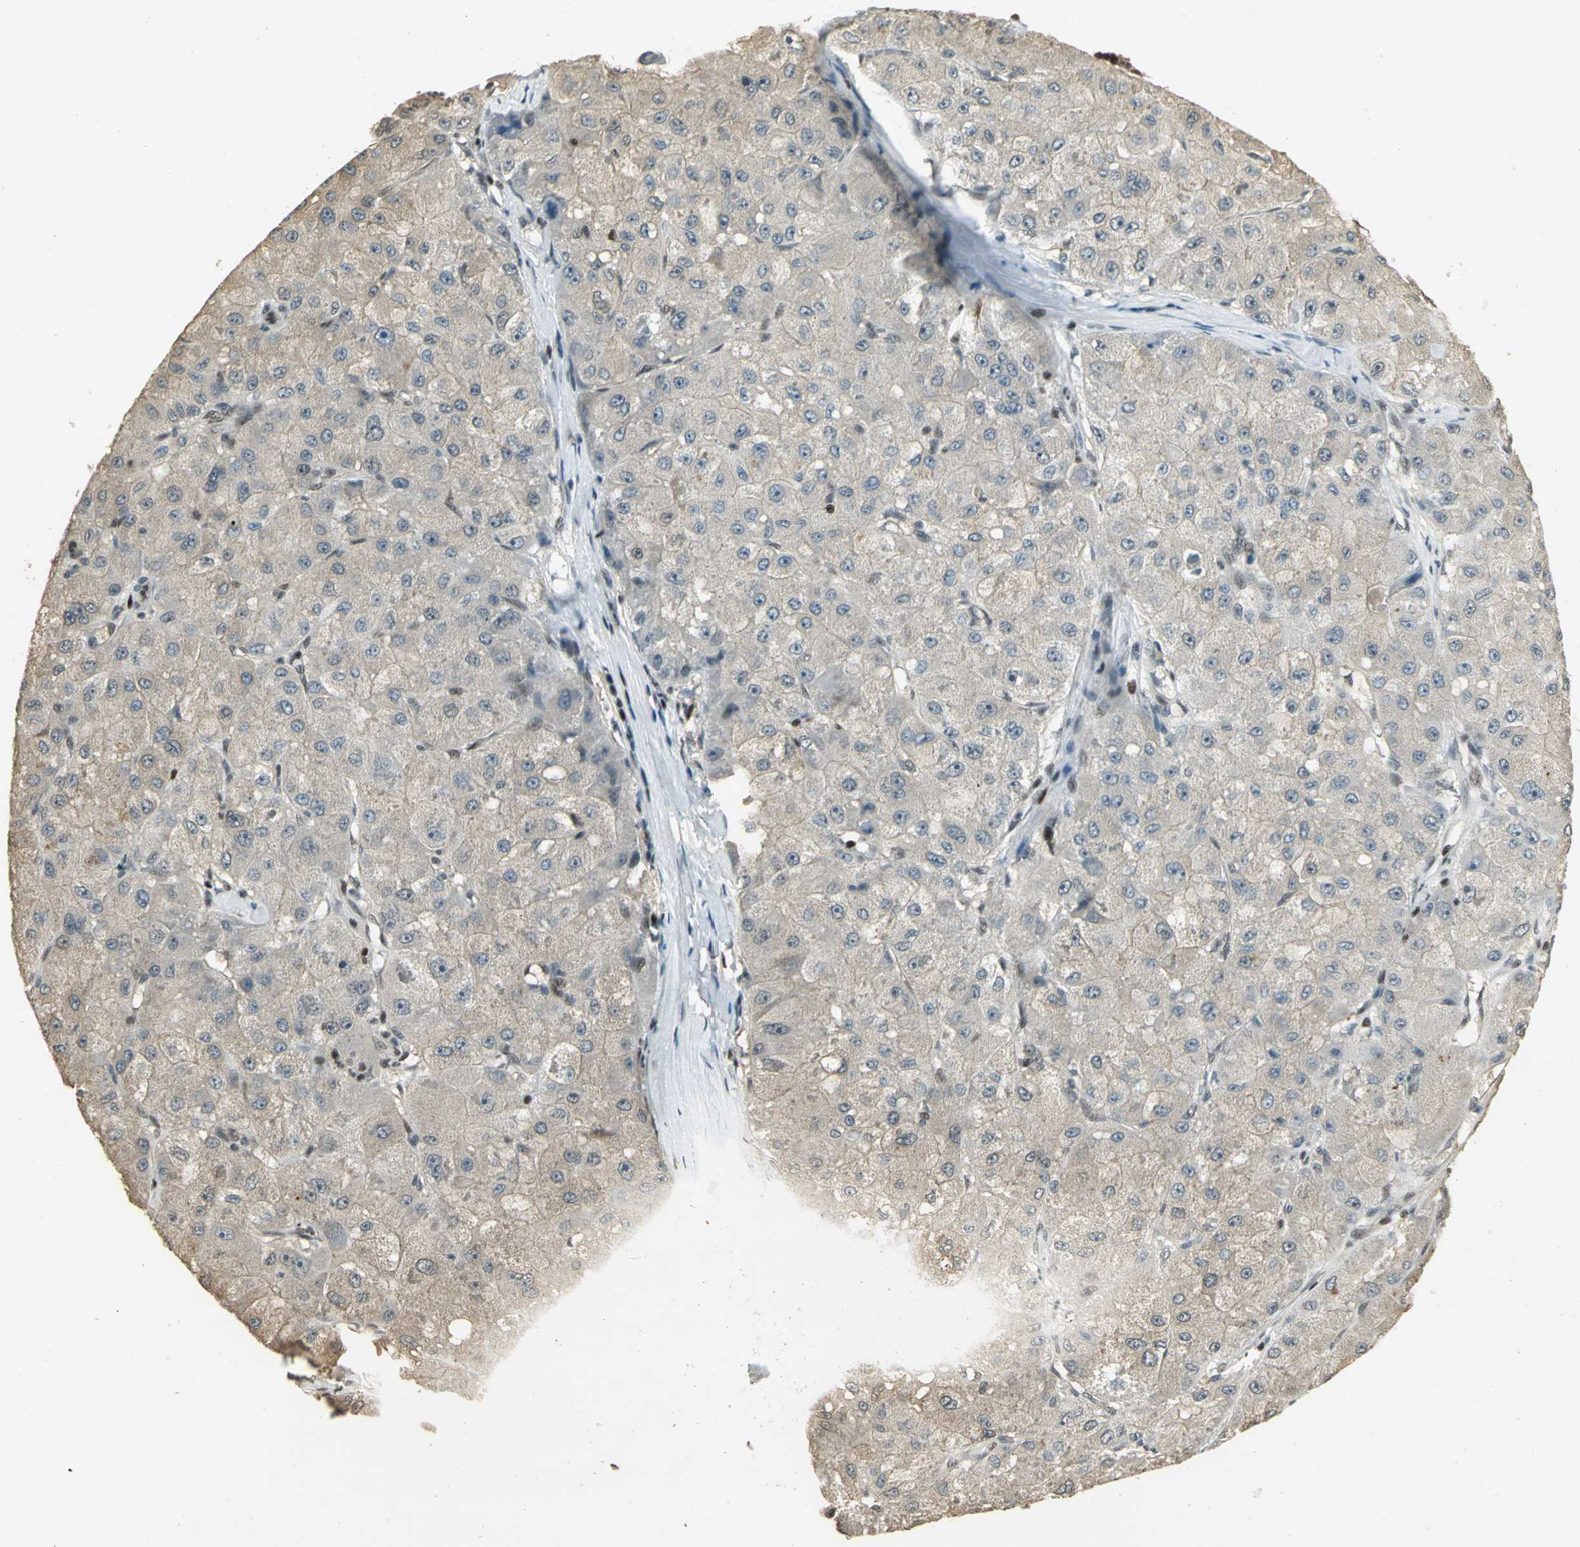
{"staining": {"intensity": "negative", "quantity": "none", "location": "none"}, "tissue": "liver cancer", "cell_type": "Tumor cells", "image_type": "cancer", "snomed": [{"axis": "morphology", "description": "Carcinoma, Hepatocellular, NOS"}, {"axis": "topography", "description": "Liver"}], "caption": "This histopathology image is of liver hepatocellular carcinoma stained with immunohistochemistry (IHC) to label a protein in brown with the nuclei are counter-stained blue. There is no staining in tumor cells. (Immunohistochemistry, brightfield microscopy, high magnification).", "gene": "ELF1", "patient": {"sex": "male", "age": 80}}